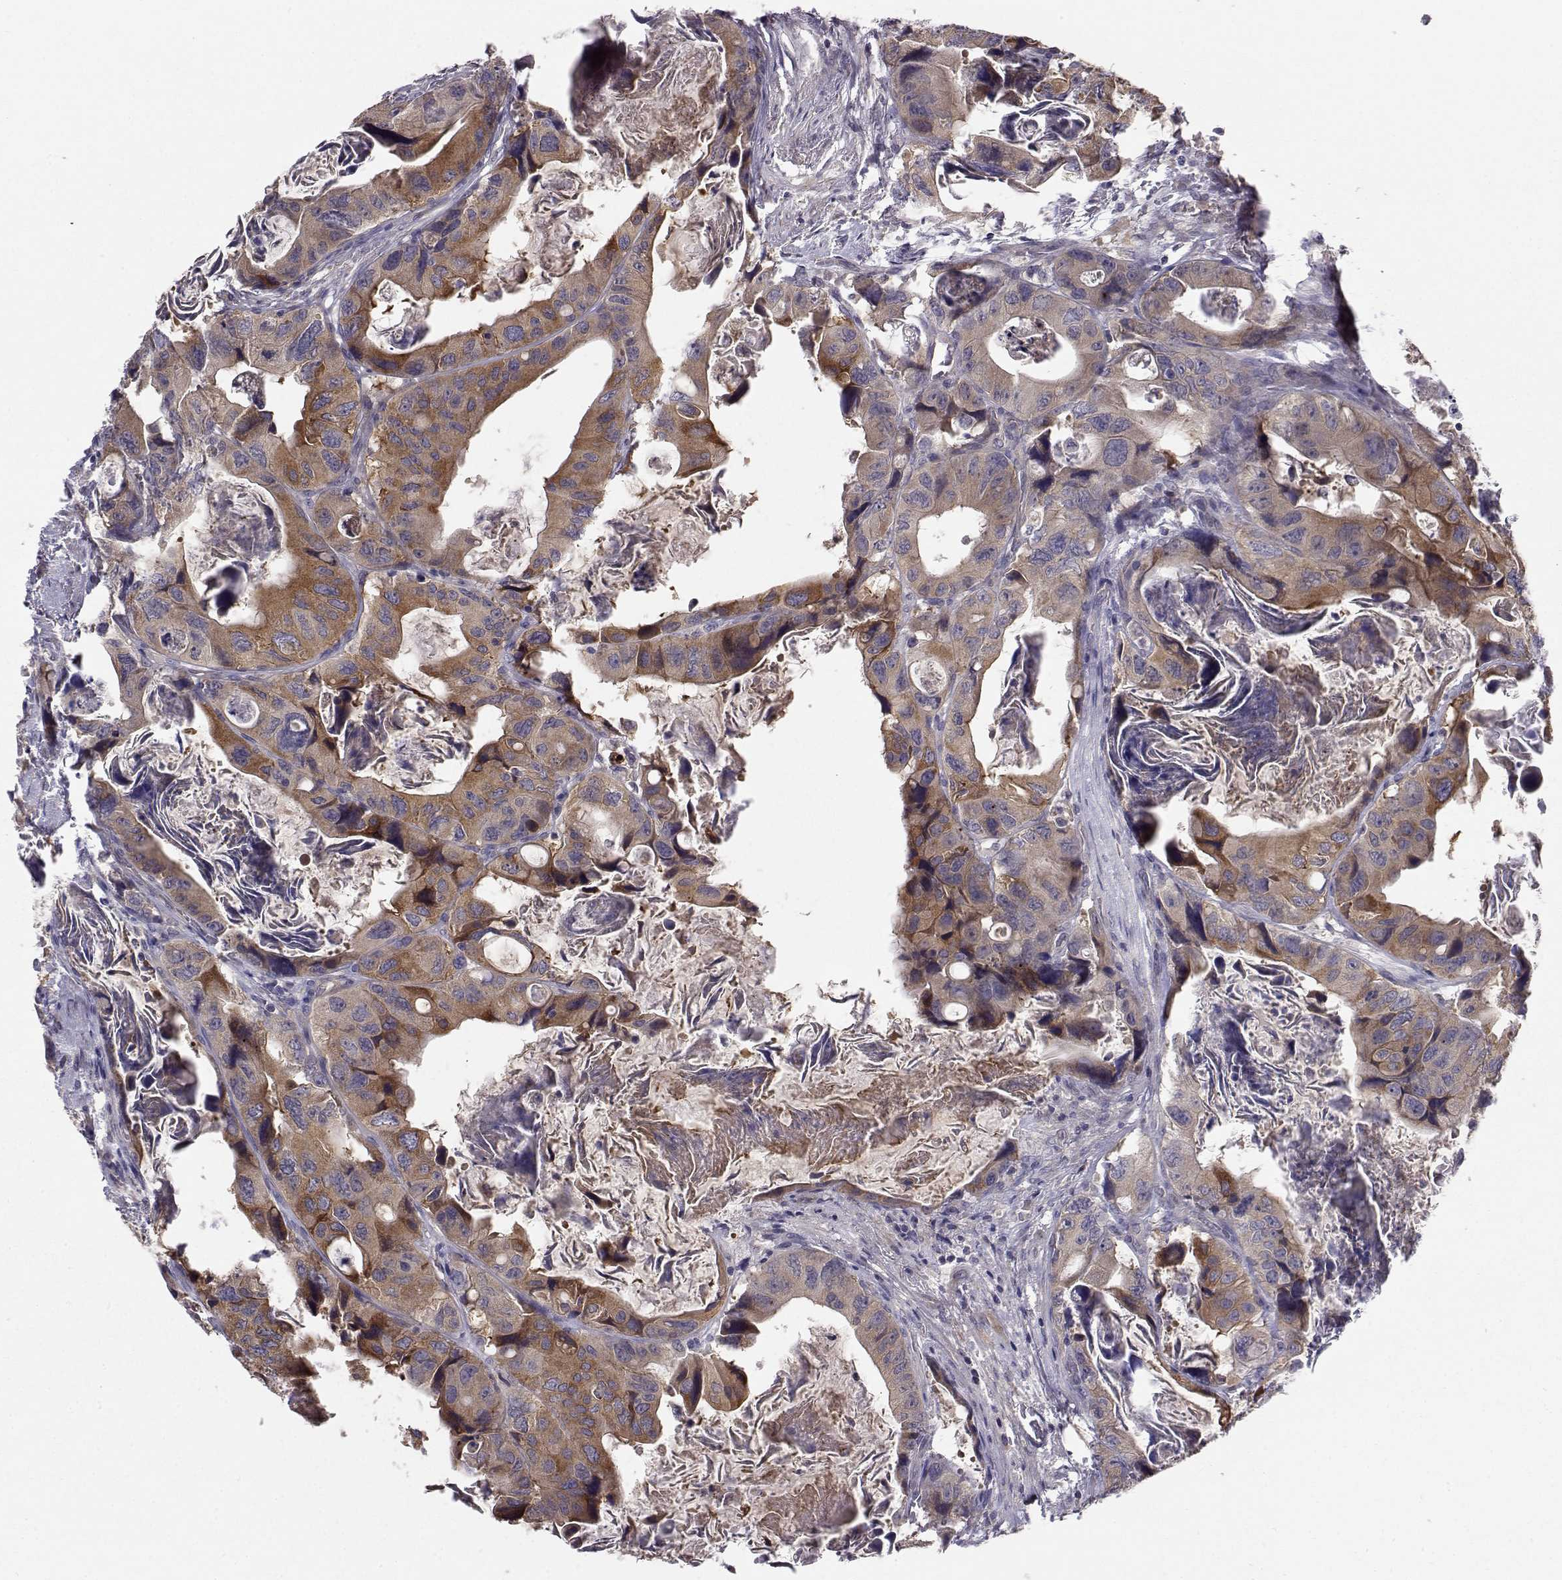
{"staining": {"intensity": "strong", "quantity": "25%-75%", "location": "cytoplasmic/membranous"}, "tissue": "colorectal cancer", "cell_type": "Tumor cells", "image_type": "cancer", "snomed": [{"axis": "morphology", "description": "Adenocarcinoma, NOS"}, {"axis": "topography", "description": "Rectum"}], "caption": "About 25%-75% of tumor cells in human colorectal cancer demonstrate strong cytoplasmic/membranous protein staining as visualized by brown immunohistochemical staining.", "gene": "PEX5L", "patient": {"sex": "male", "age": 64}}